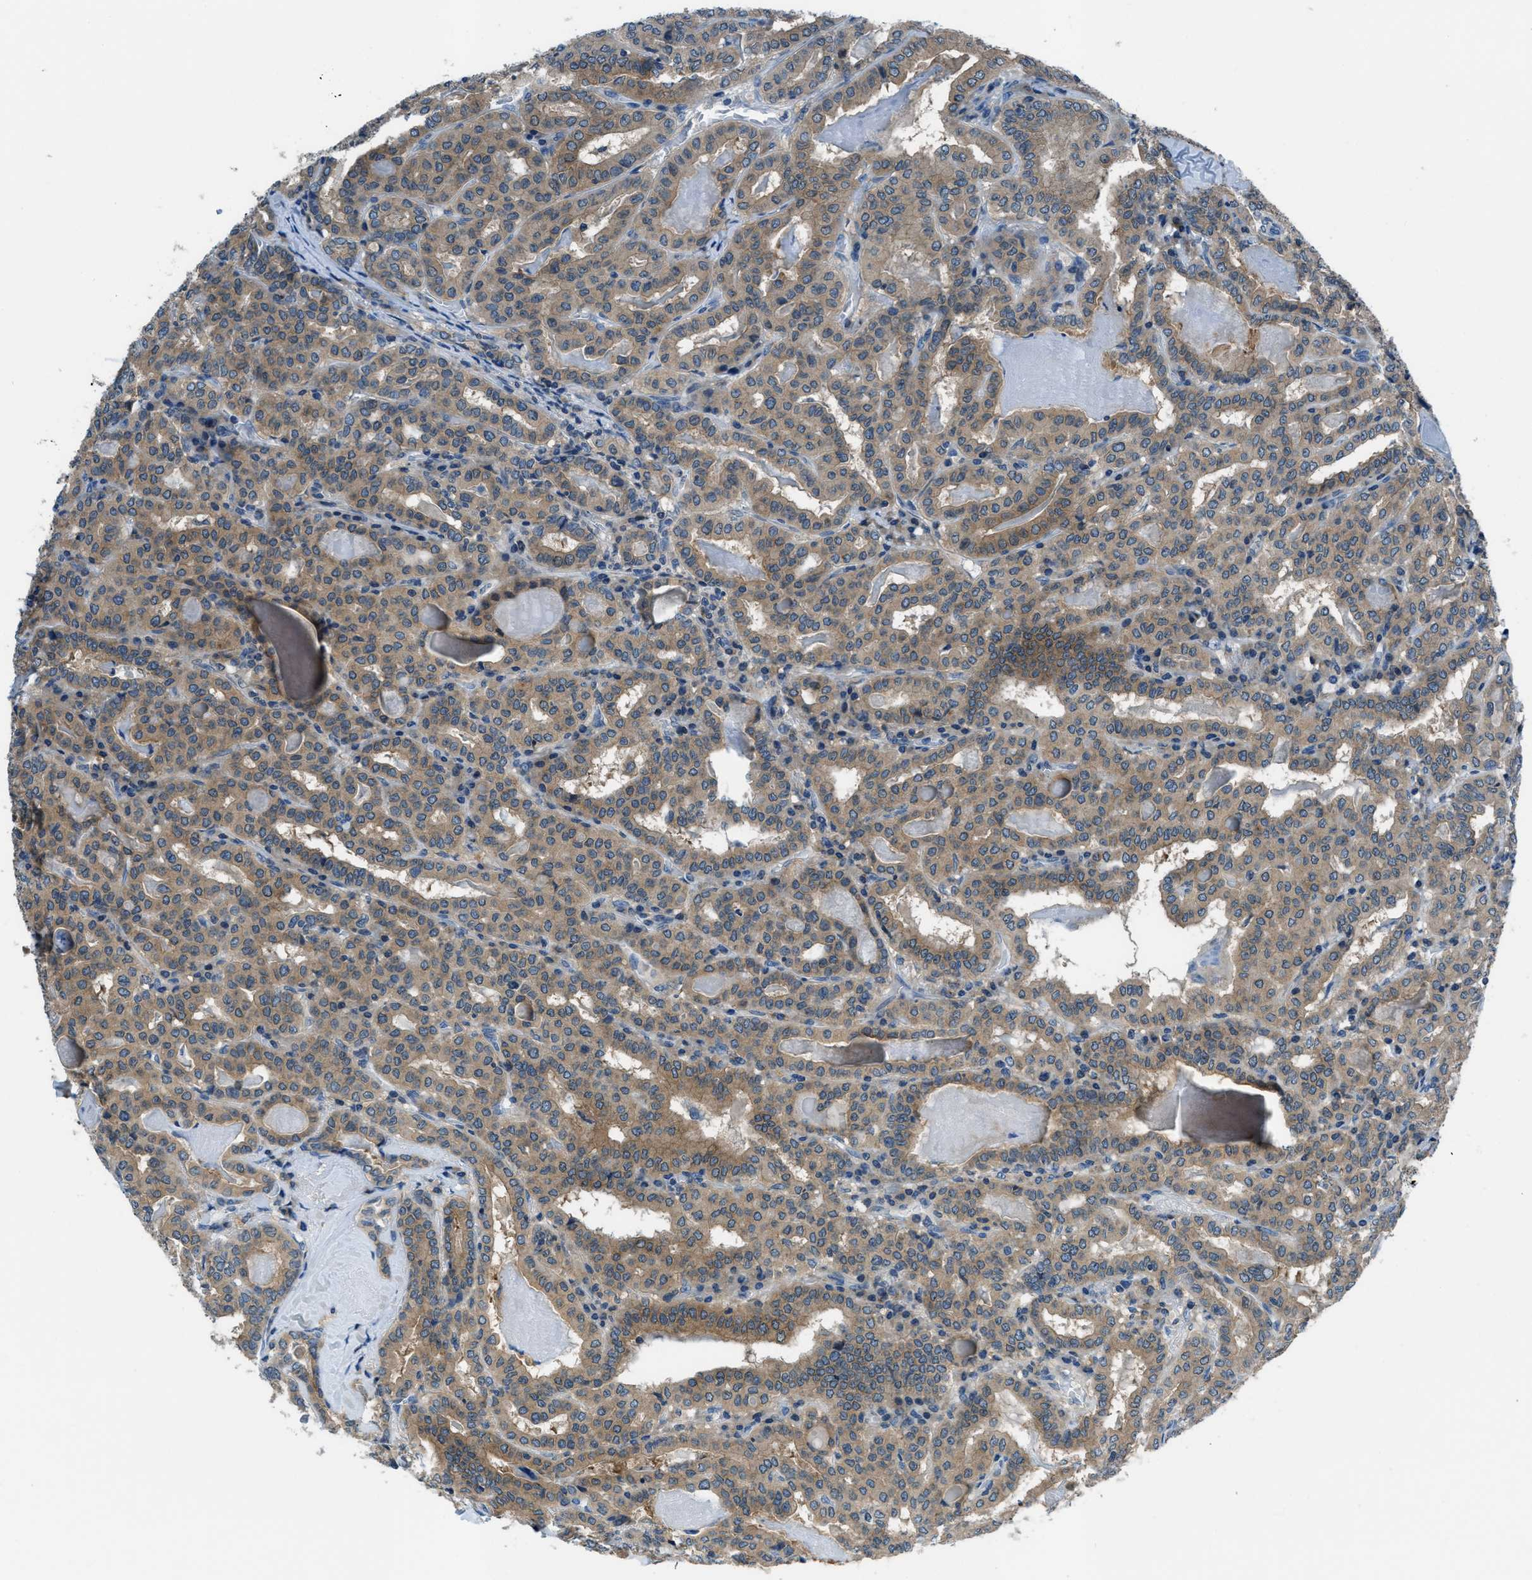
{"staining": {"intensity": "moderate", "quantity": ">75%", "location": "cytoplasmic/membranous"}, "tissue": "thyroid cancer", "cell_type": "Tumor cells", "image_type": "cancer", "snomed": [{"axis": "morphology", "description": "Papillary adenocarcinoma, NOS"}, {"axis": "topography", "description": "Thyroid gland"}], "caption": "Protein staining exhibits moderate cytoplasmic/membranous staining in approximately >75% of tumor cells in thyroid cancer (papillary adenocarcinoma).", "gene": "ARFGAP2", "patient": {"sex": "female", "age": 42}}